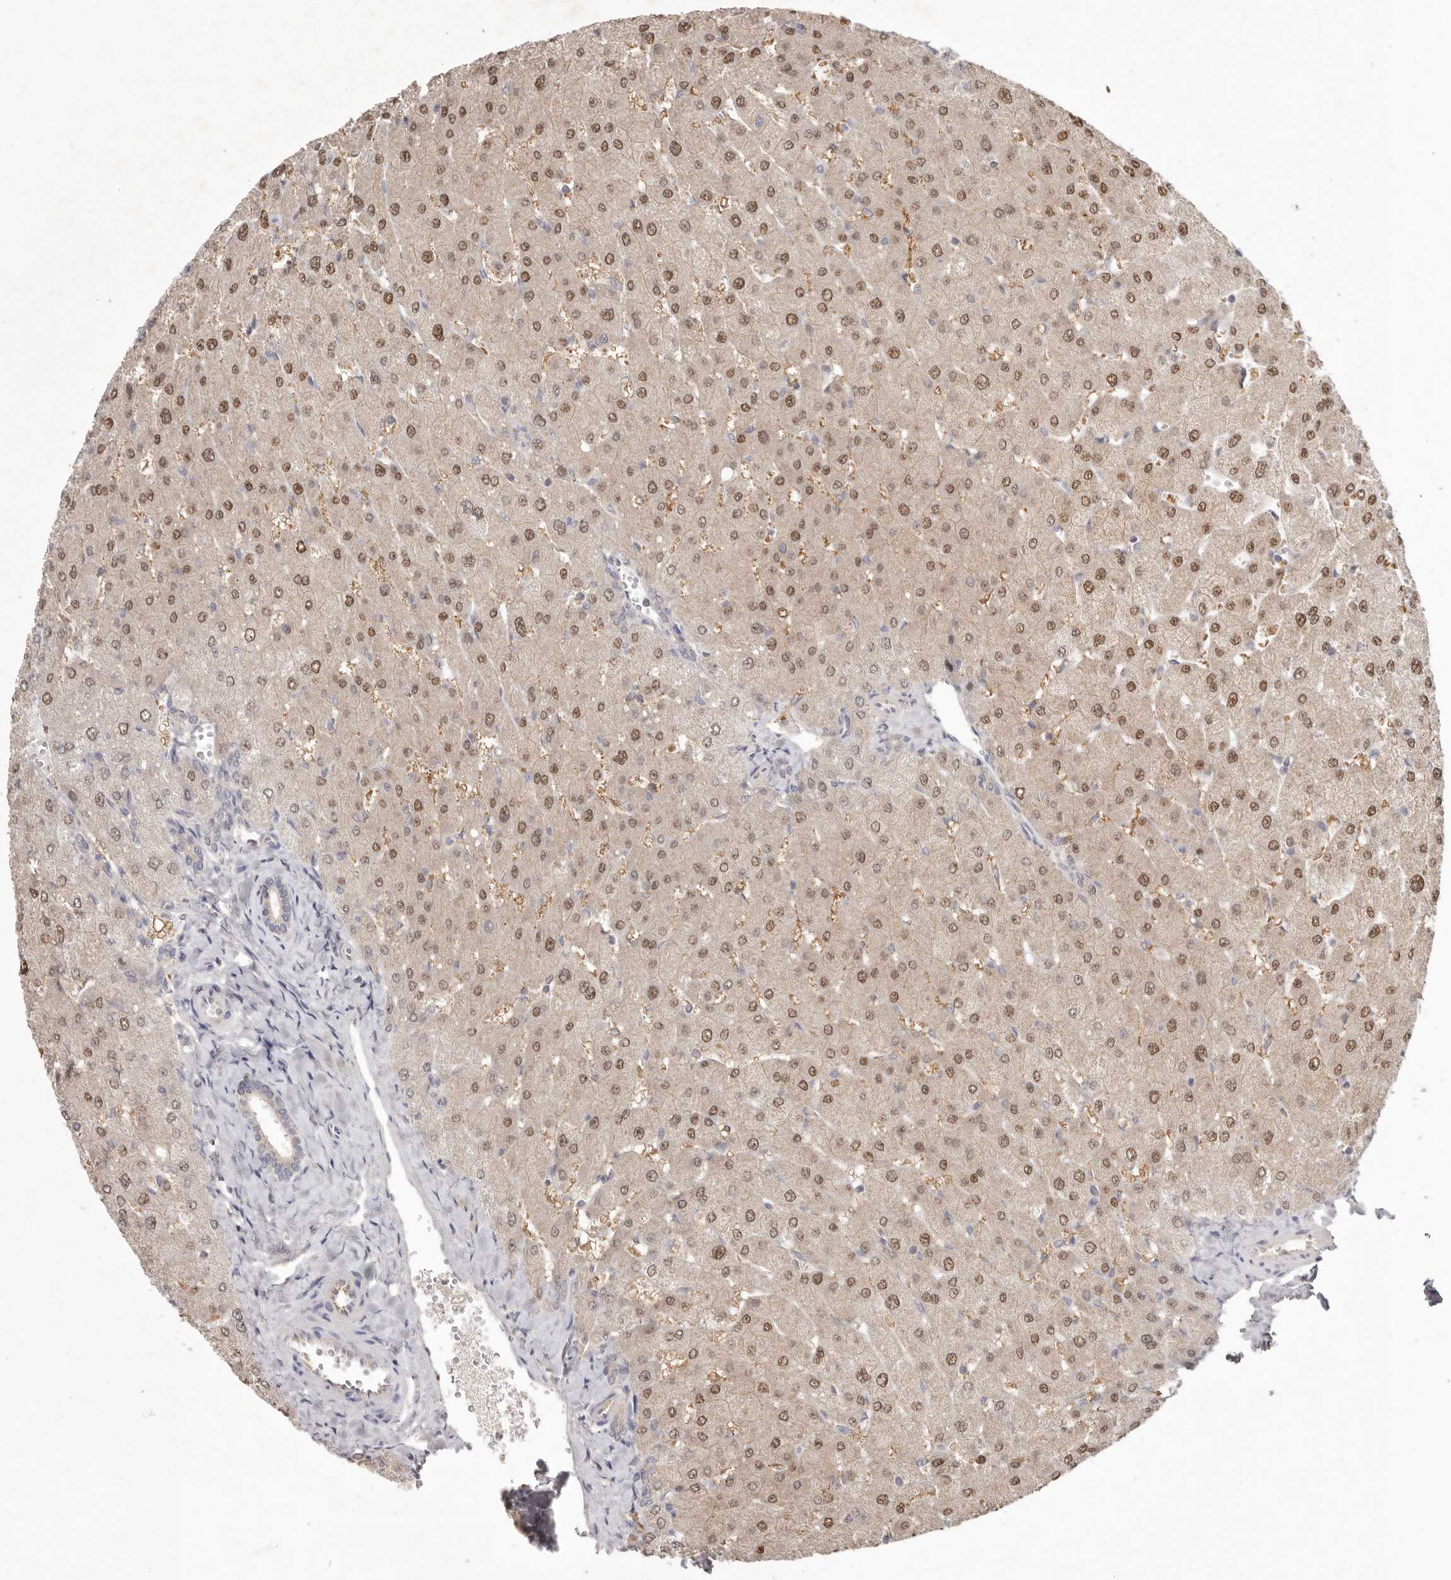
{"staining": {"intensity": "negative", "quantity": "none", "location": "none"}, "tissue": "liver", "cell_type": "Cholangiocytes", "image_type": "normal", "snomed": [{"axis": "morphology", "description": "Normal tissue, NOS"}, {"axis": "topography", "description": "Liver"}], "caption": "This is an IHC photomicrograph of normal liver. There is no staining in cholangiocytes.", "gene": "TADA1", "patient": {"sex": "male", "age": 55}}